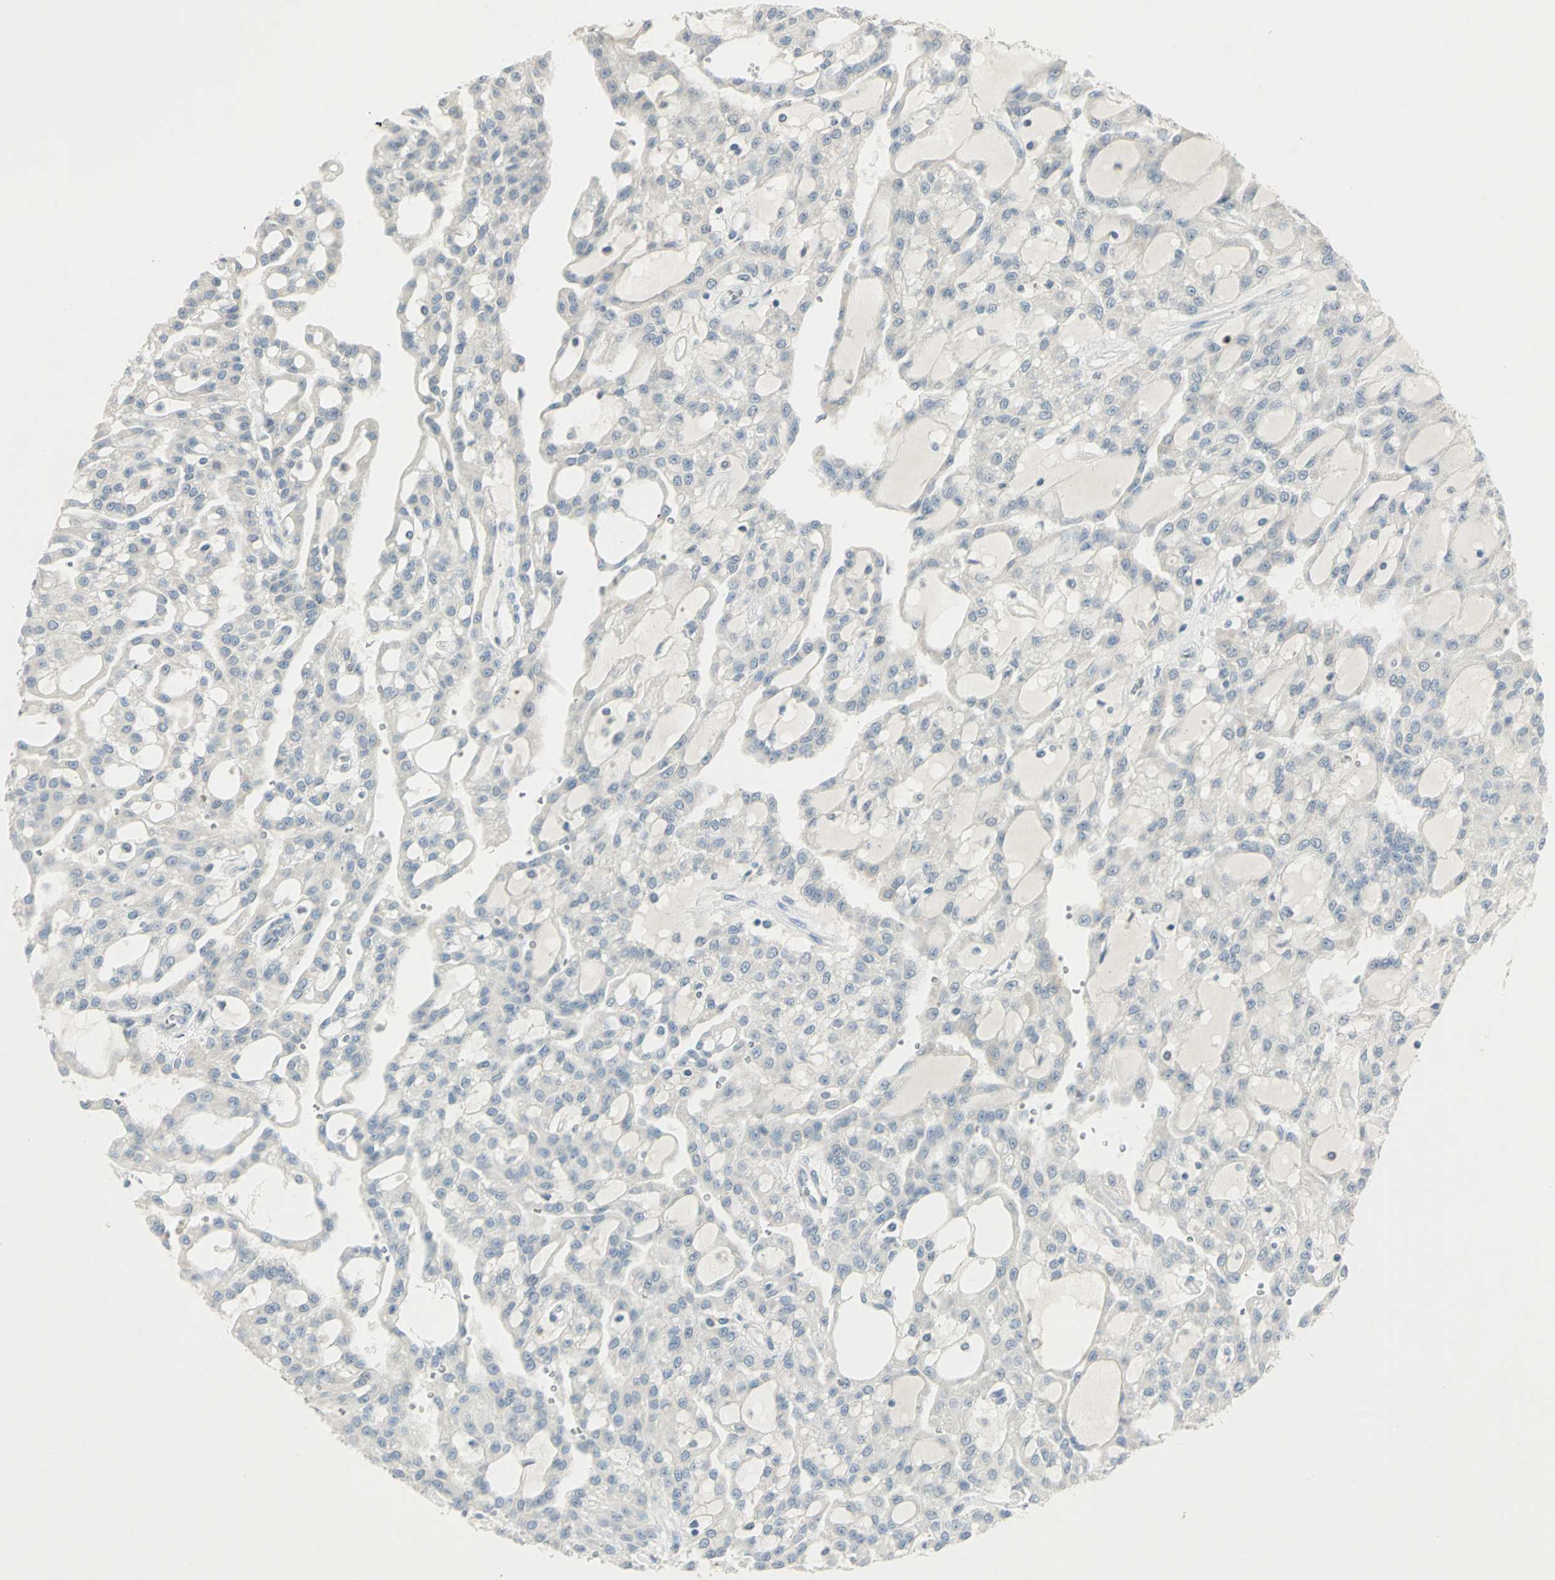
{"staining": {"intensity": "negative", "quantity": "none", "location": "none"}, "tissue": "renal cancer", "cell_type": "Tumor cells", "image_type": "cancer", "snomed": [{"axis": "morphology", "description": "Adenocarcinoma, NOS"}, {"axis": "topography", "description": "Kidney"}], "caption": "Histopathology image shows no protein staining in tumor cells of renal cancer (adenocarcinoma) tissue.", "gene": "BCL6", "patient": {"sex": "male", "age": 63}}